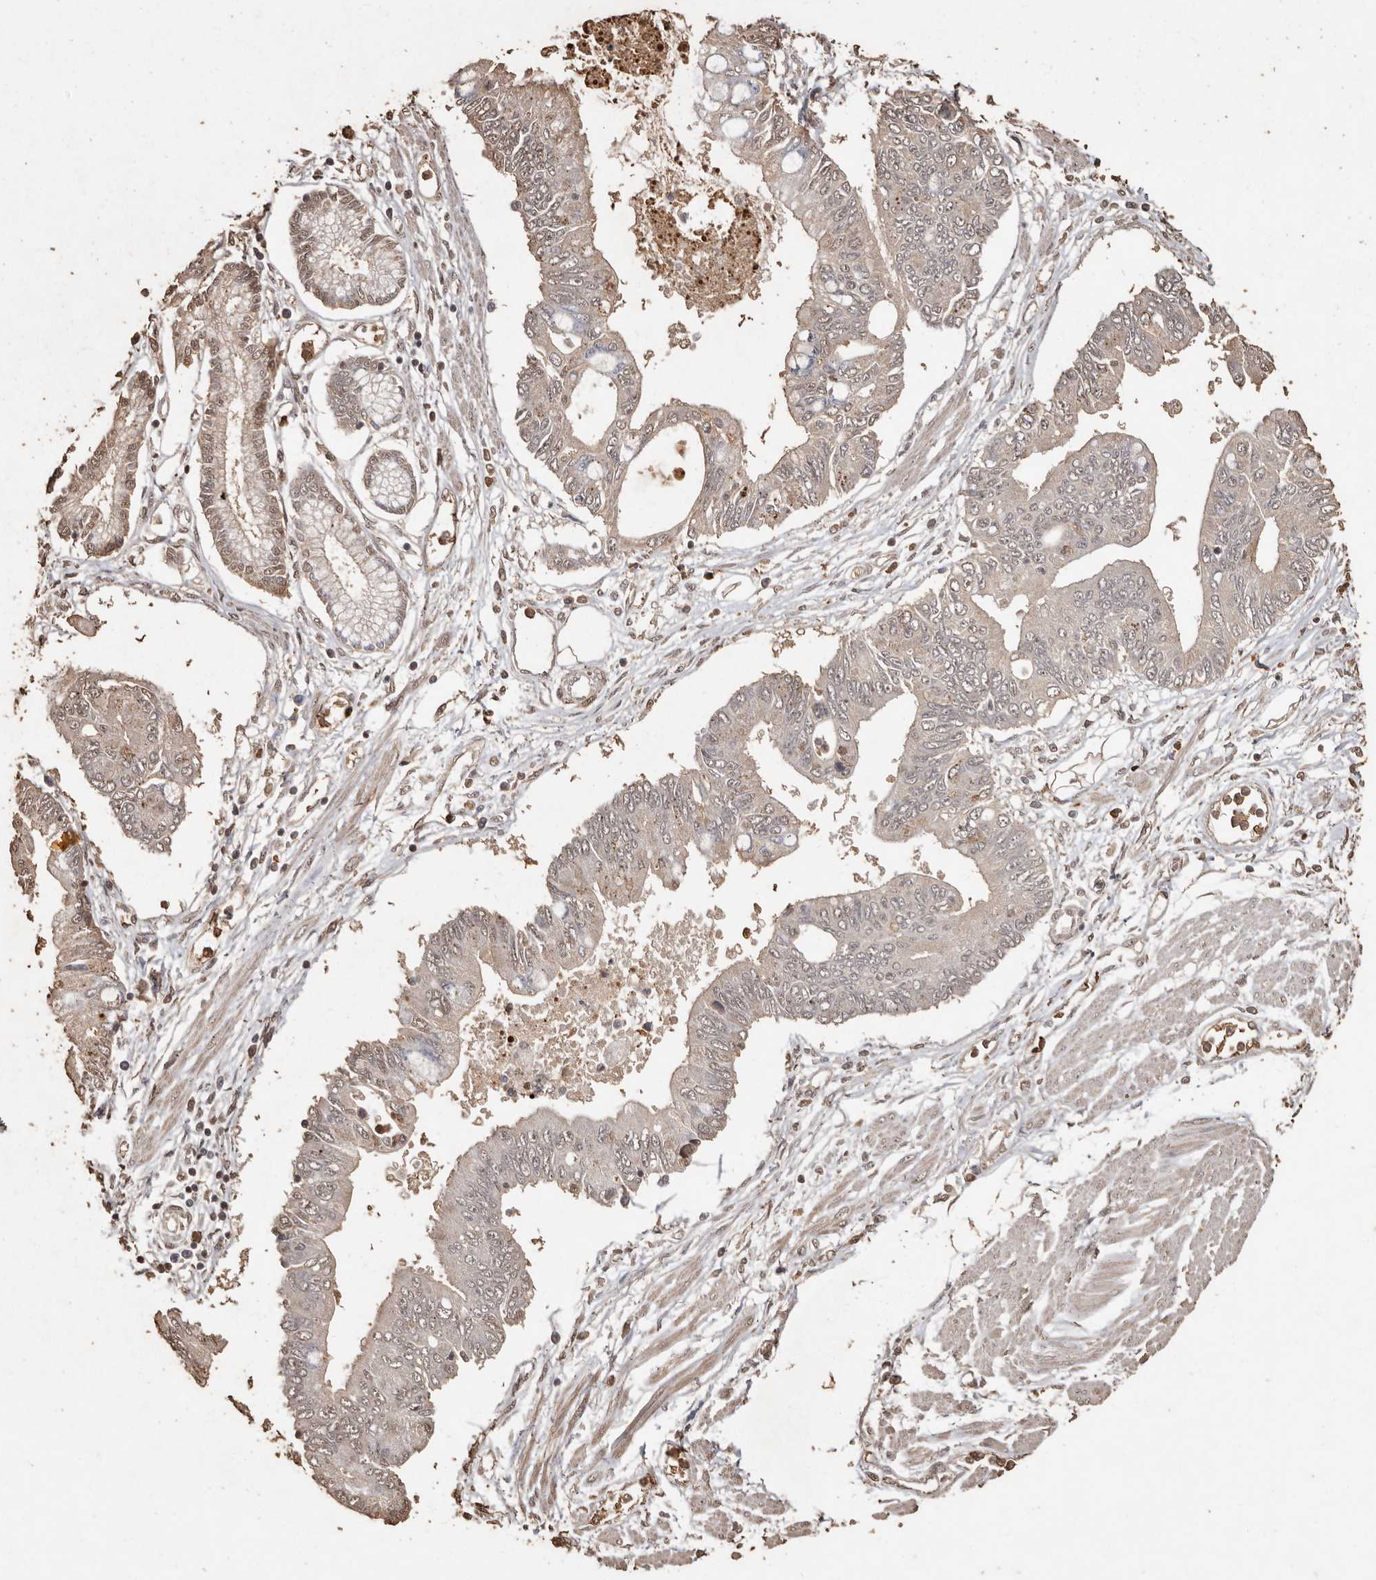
{"staining": {"intensity": "weak", "quantity": "<25%", "location": "nuclear"}, "tissue": "pancreatic cancer", "cell_type": "Tumor cells", "image_type": "cancer", "snomed": [{"axis": "morphology", "description": "Adenocarcinoma, NOS"}, {"axis": "topography", "description": "Pancreas"}], "caption": "Immunohistochemistry histopathology image of neoplastic tissue: adenocarcinoma (pancreatic) stained with DAB reveals no significant protein expression in tumor cells. (Stains: DAB immunohistochemistry with hematoxylin counter stain, Microscopy: brightfield microscopy at high magnification).", "gene": "PKDCC", "patient": {"sex": "female", "age": 77}}